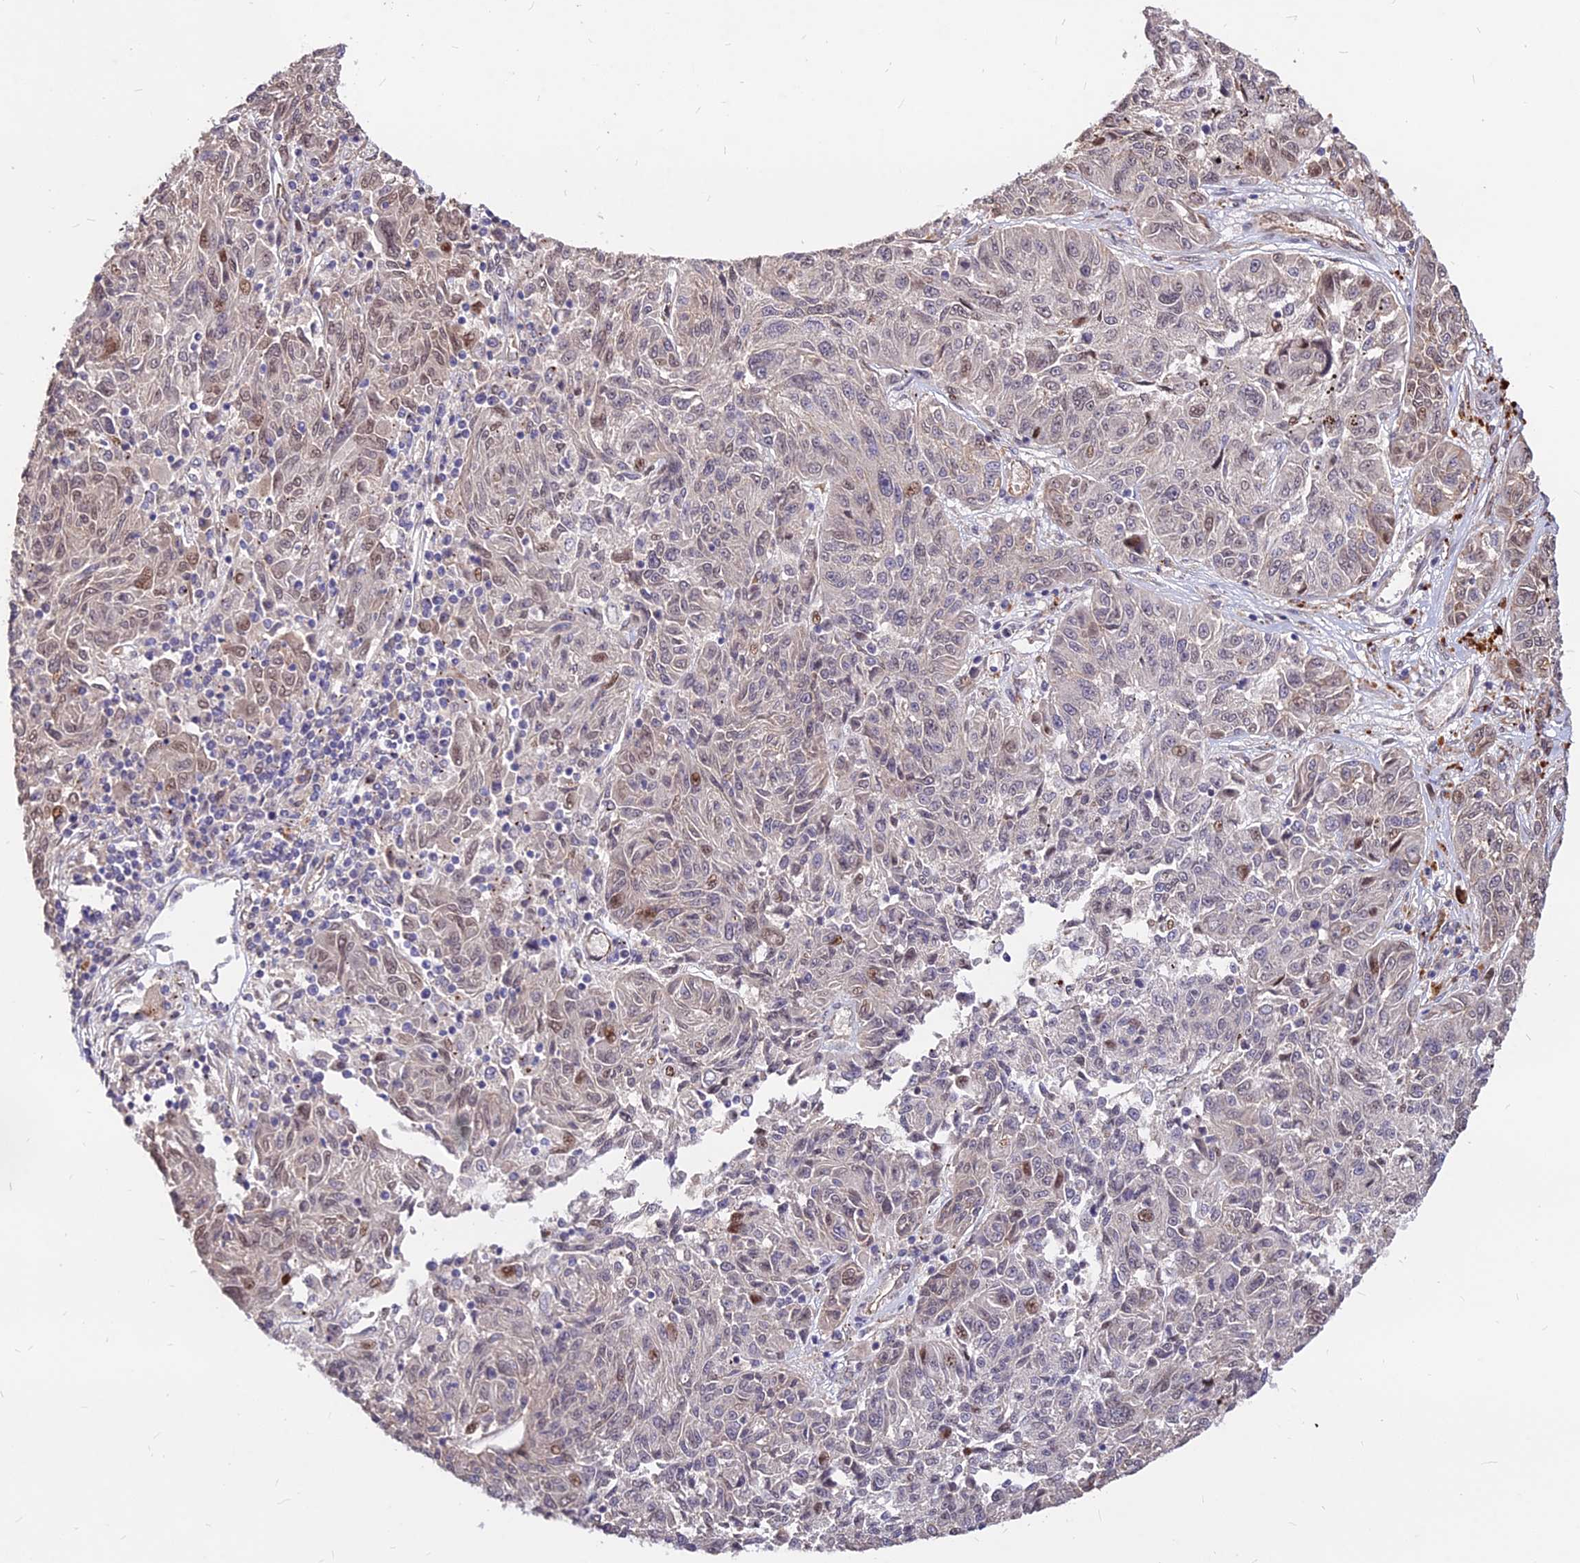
{"staining": {"intensity": "weak", "quantity": "25%-75%", "location": "nuclear"}, "tissue": "melanoma", "cell_type": "Tumor cells", "image_type": "cancer", "snomed": [{"axis": "morphology", "description": "Malignant melanoma, NOS"}, {"axis": "topography", "description": "Skin"}], "caption": "Human melanoma stained with a brown dye reveals weak nuclear positive positivity in approximately 25%-75% of tumor cells.", "gene": "C11orf68", "patient": {"sex": "male", "age": 53}}